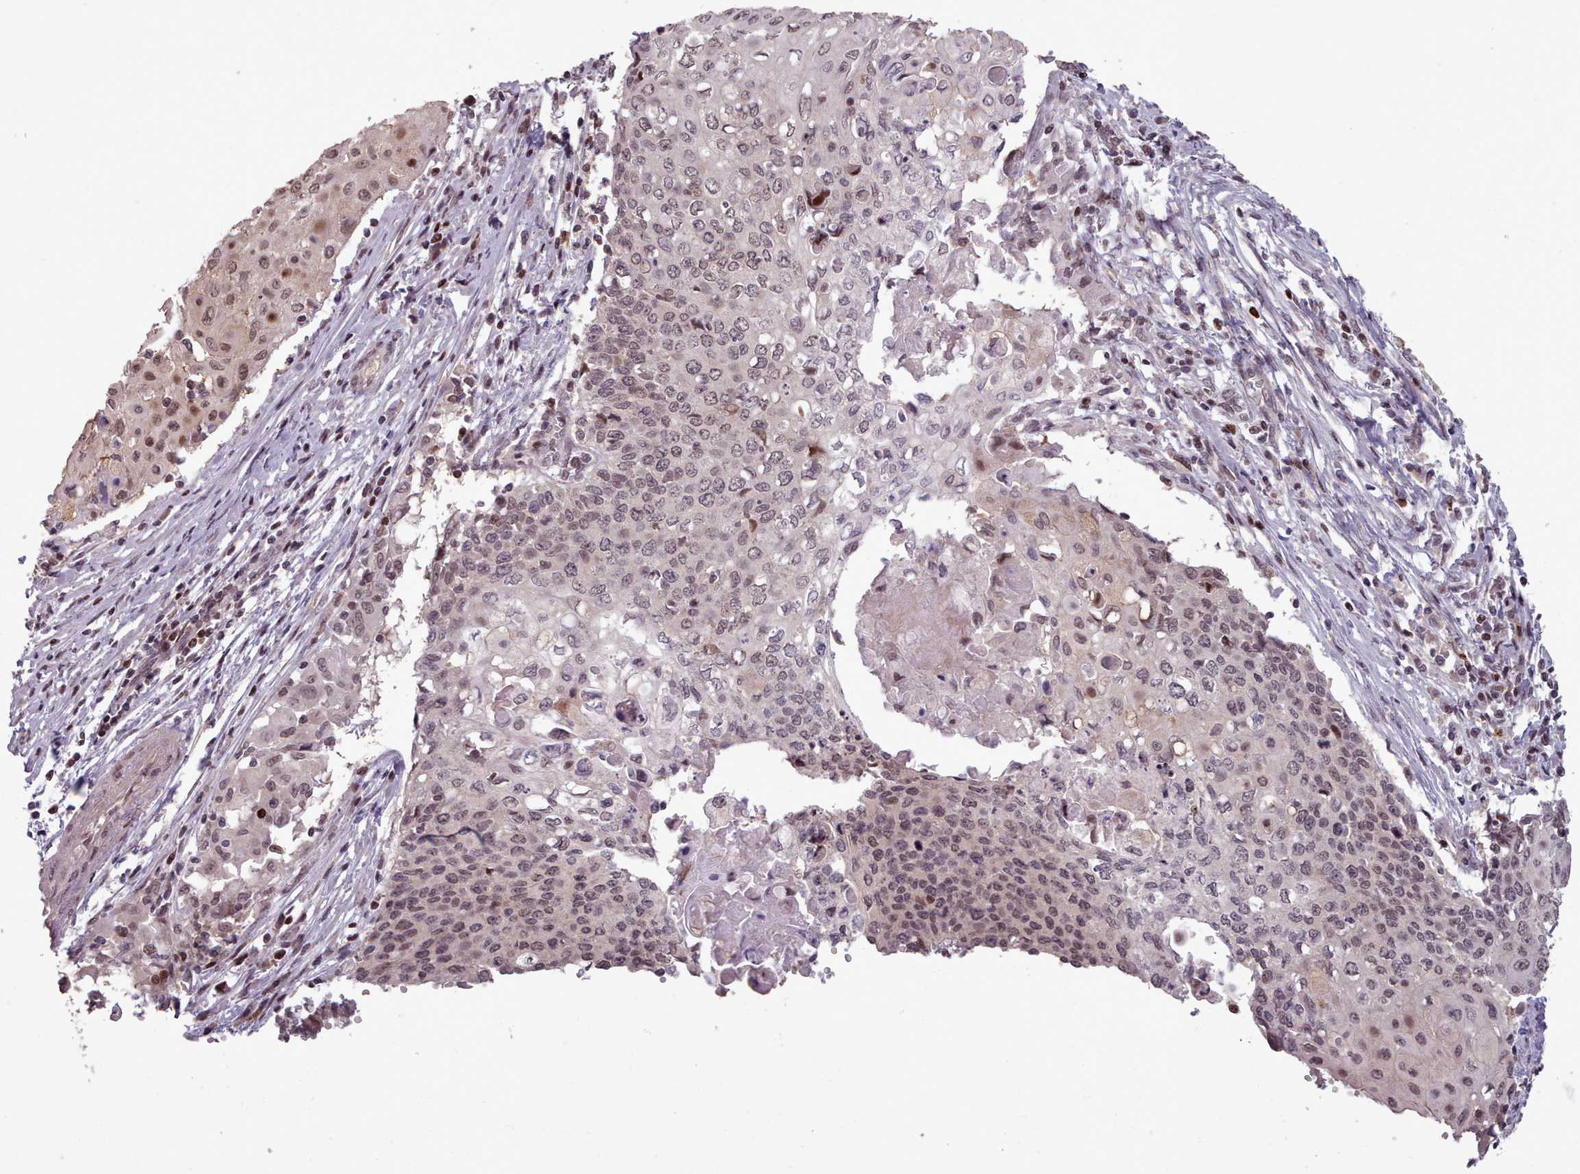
{"staining": {"intensity": "weak", "quantity": ">75%", "location": "nuclear"}, "tissue": "cervical cancer", "cell_type": "Tumor cells", "image_type": "cancer", "snomed": [{"axis": "morphology", "description": "Squamous cell carcinoma, NOS"}, {"axis": "topography", "description": "Cervix"}], "caption": "Human cervical squamous cell carcinoma stained with a protein marker shows weak staining in tumor cells.", "gene": "ENSA", "patient": {"sex": "female", "age": 39}}